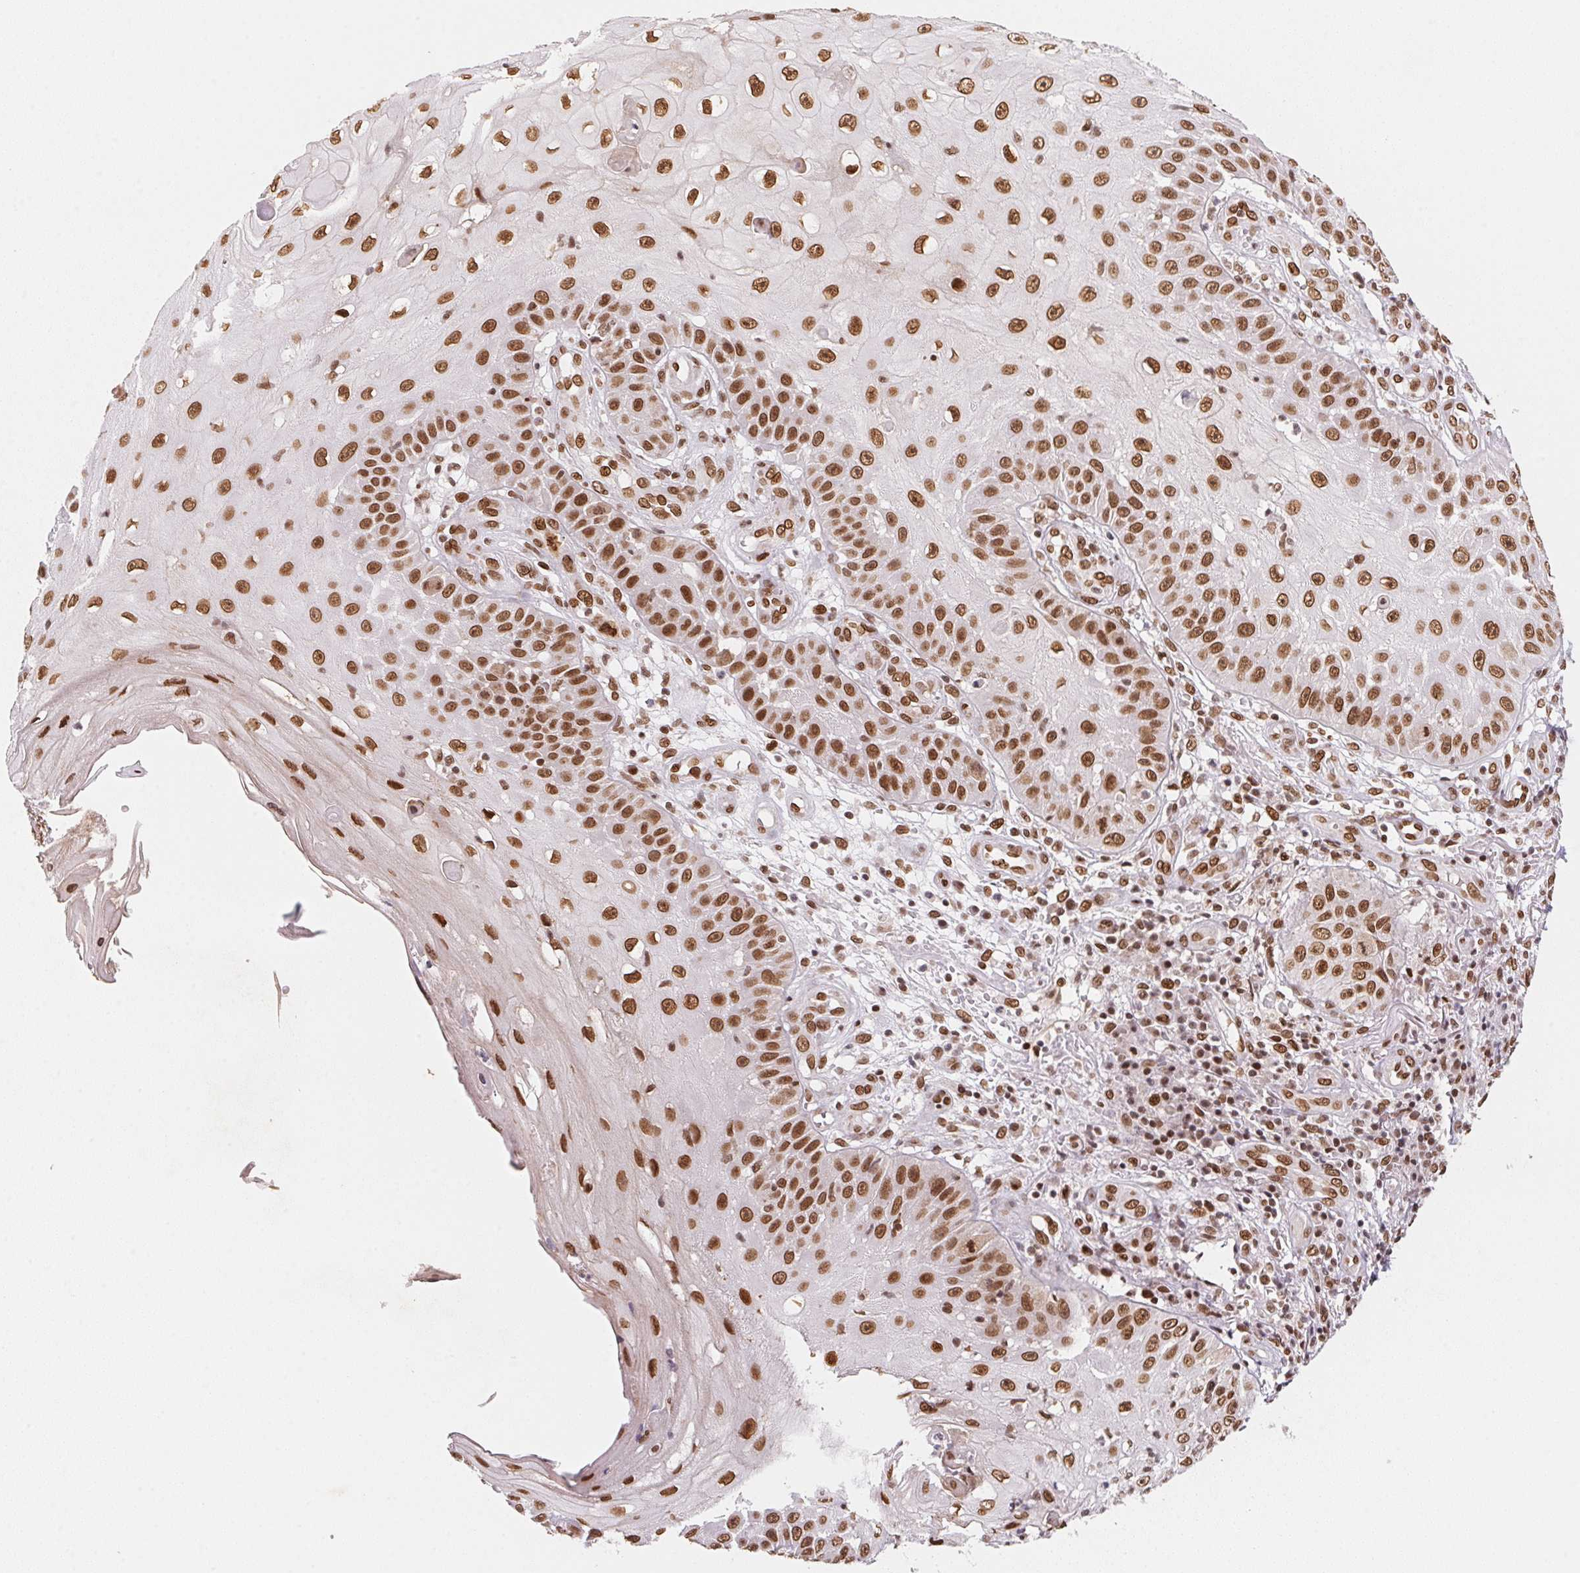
{"staining": {"intensity": "strong", "quantity": ">75%", "location": "cytoplasmic/membranous,nuclear"}, "tissue": "skin cancer", "cell_type": "Tumor cells", "image_type": "cancer", "snomed": [{"axis": "morphology", "description": "Squamous cell carcinoma, NOS"}, {"axis": "topography", "description": "Skin"}], "caption": "A histopathology image of human skin cancer (squamous cell carcinoma) stained for a protein shows strong cytoplasmic/membranous and nuclear brown staining in tumor cells. (brown staining indicates protein expression, while blue staining denotes nuclei).", "gene": "SAP30BP", "patient": {"sex": "male", "age": 70}}